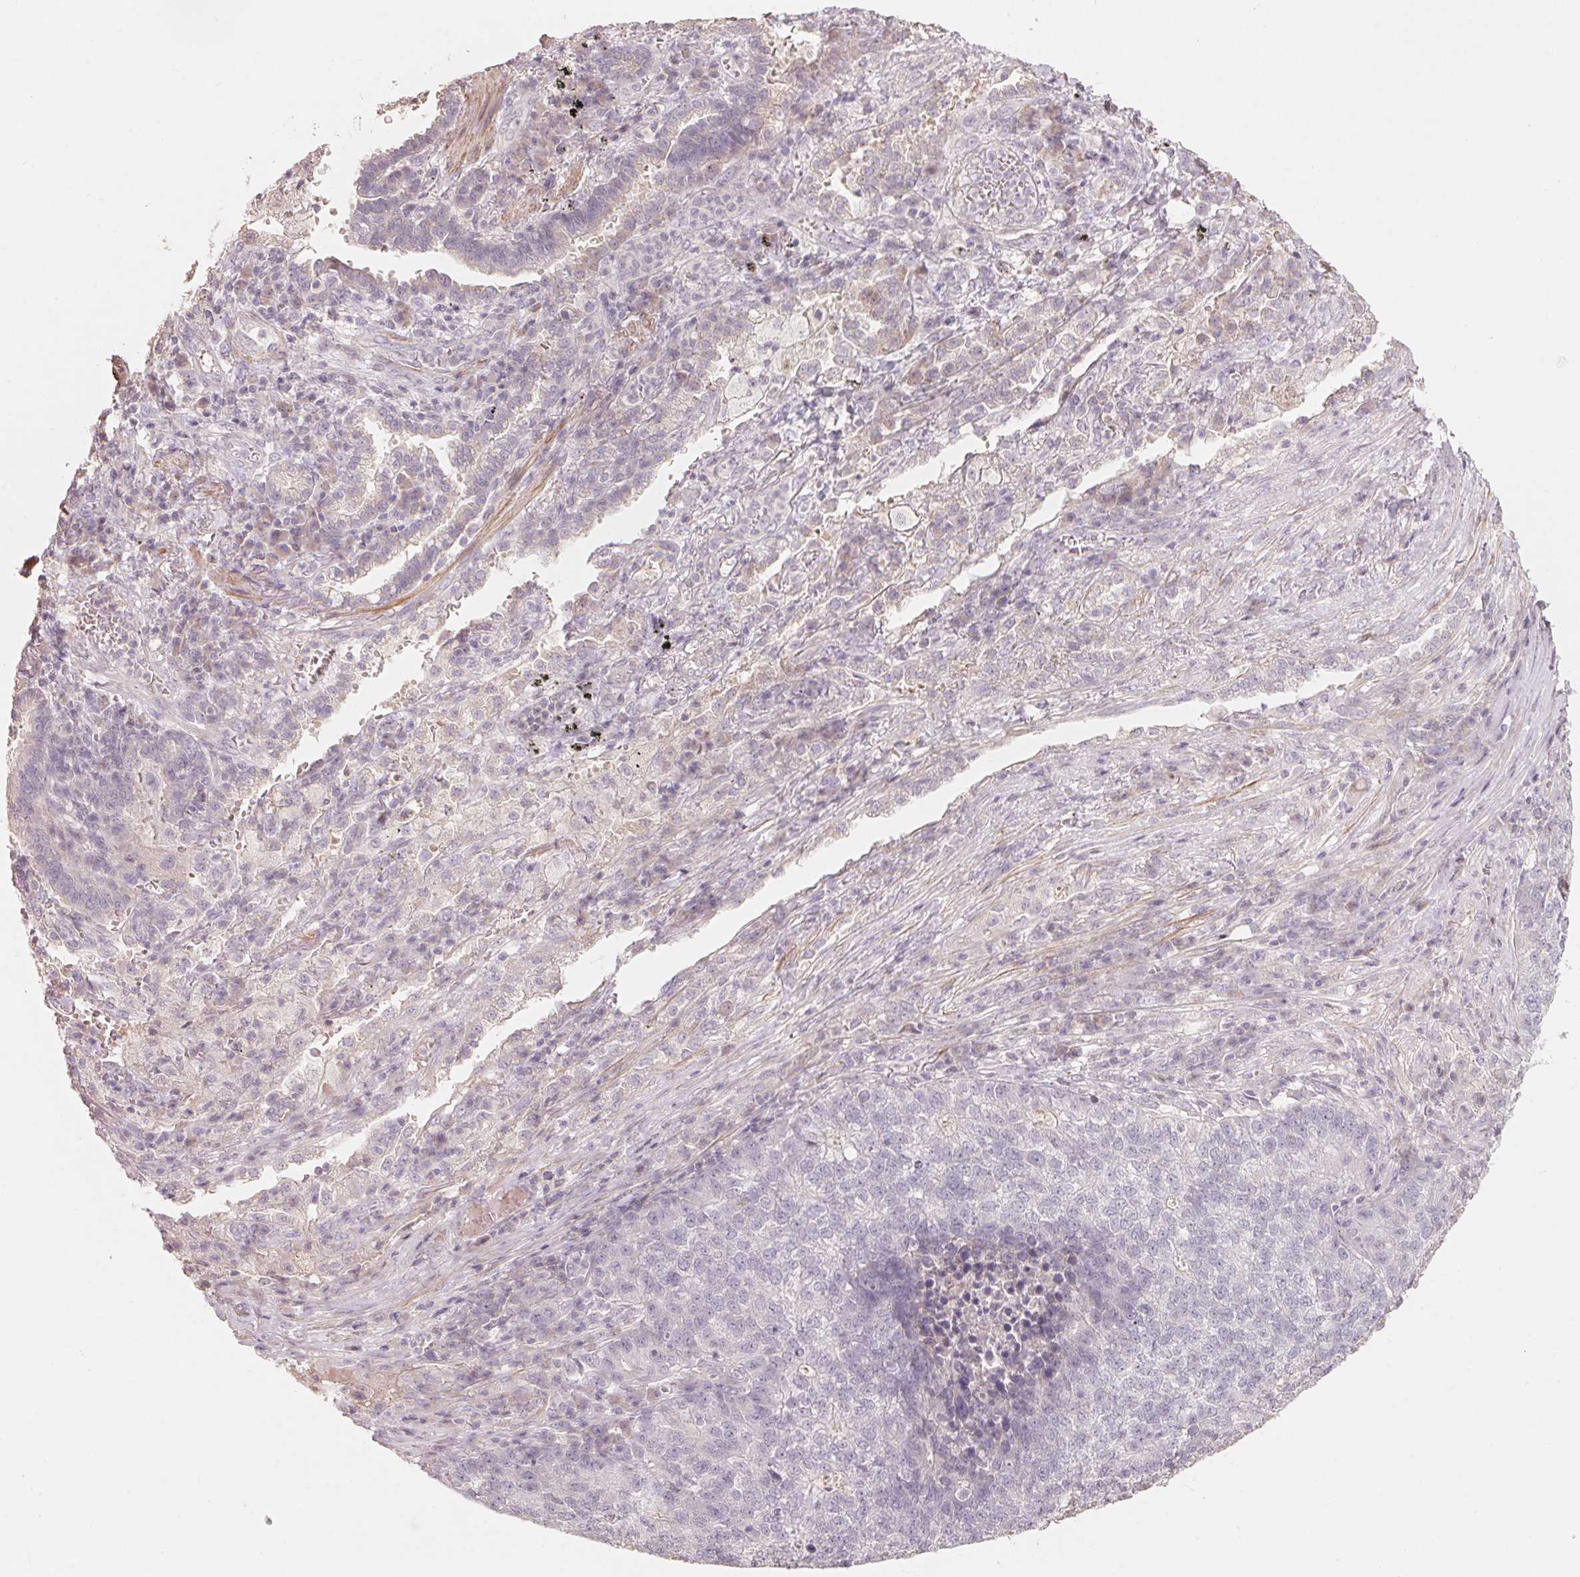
{"staining": {"intensity": "negative", "quantity": "none", "location": "none"}, "tissue": "lung cancer", "cell_type": "Tumor cells", "image_type": "cancer", "snomed": [{"axis": "morphology", "description": "Adenocarcinoma, NOS"}, {"axis": "topography", "description": "Lung"}], "caption": "Adenocarcinoma (lung) was stained to show a protein in brown. There is no significant staining in tumor cells.", "gene": "TP53AIP1", "patient": {"sex": "male", "age": 57}}